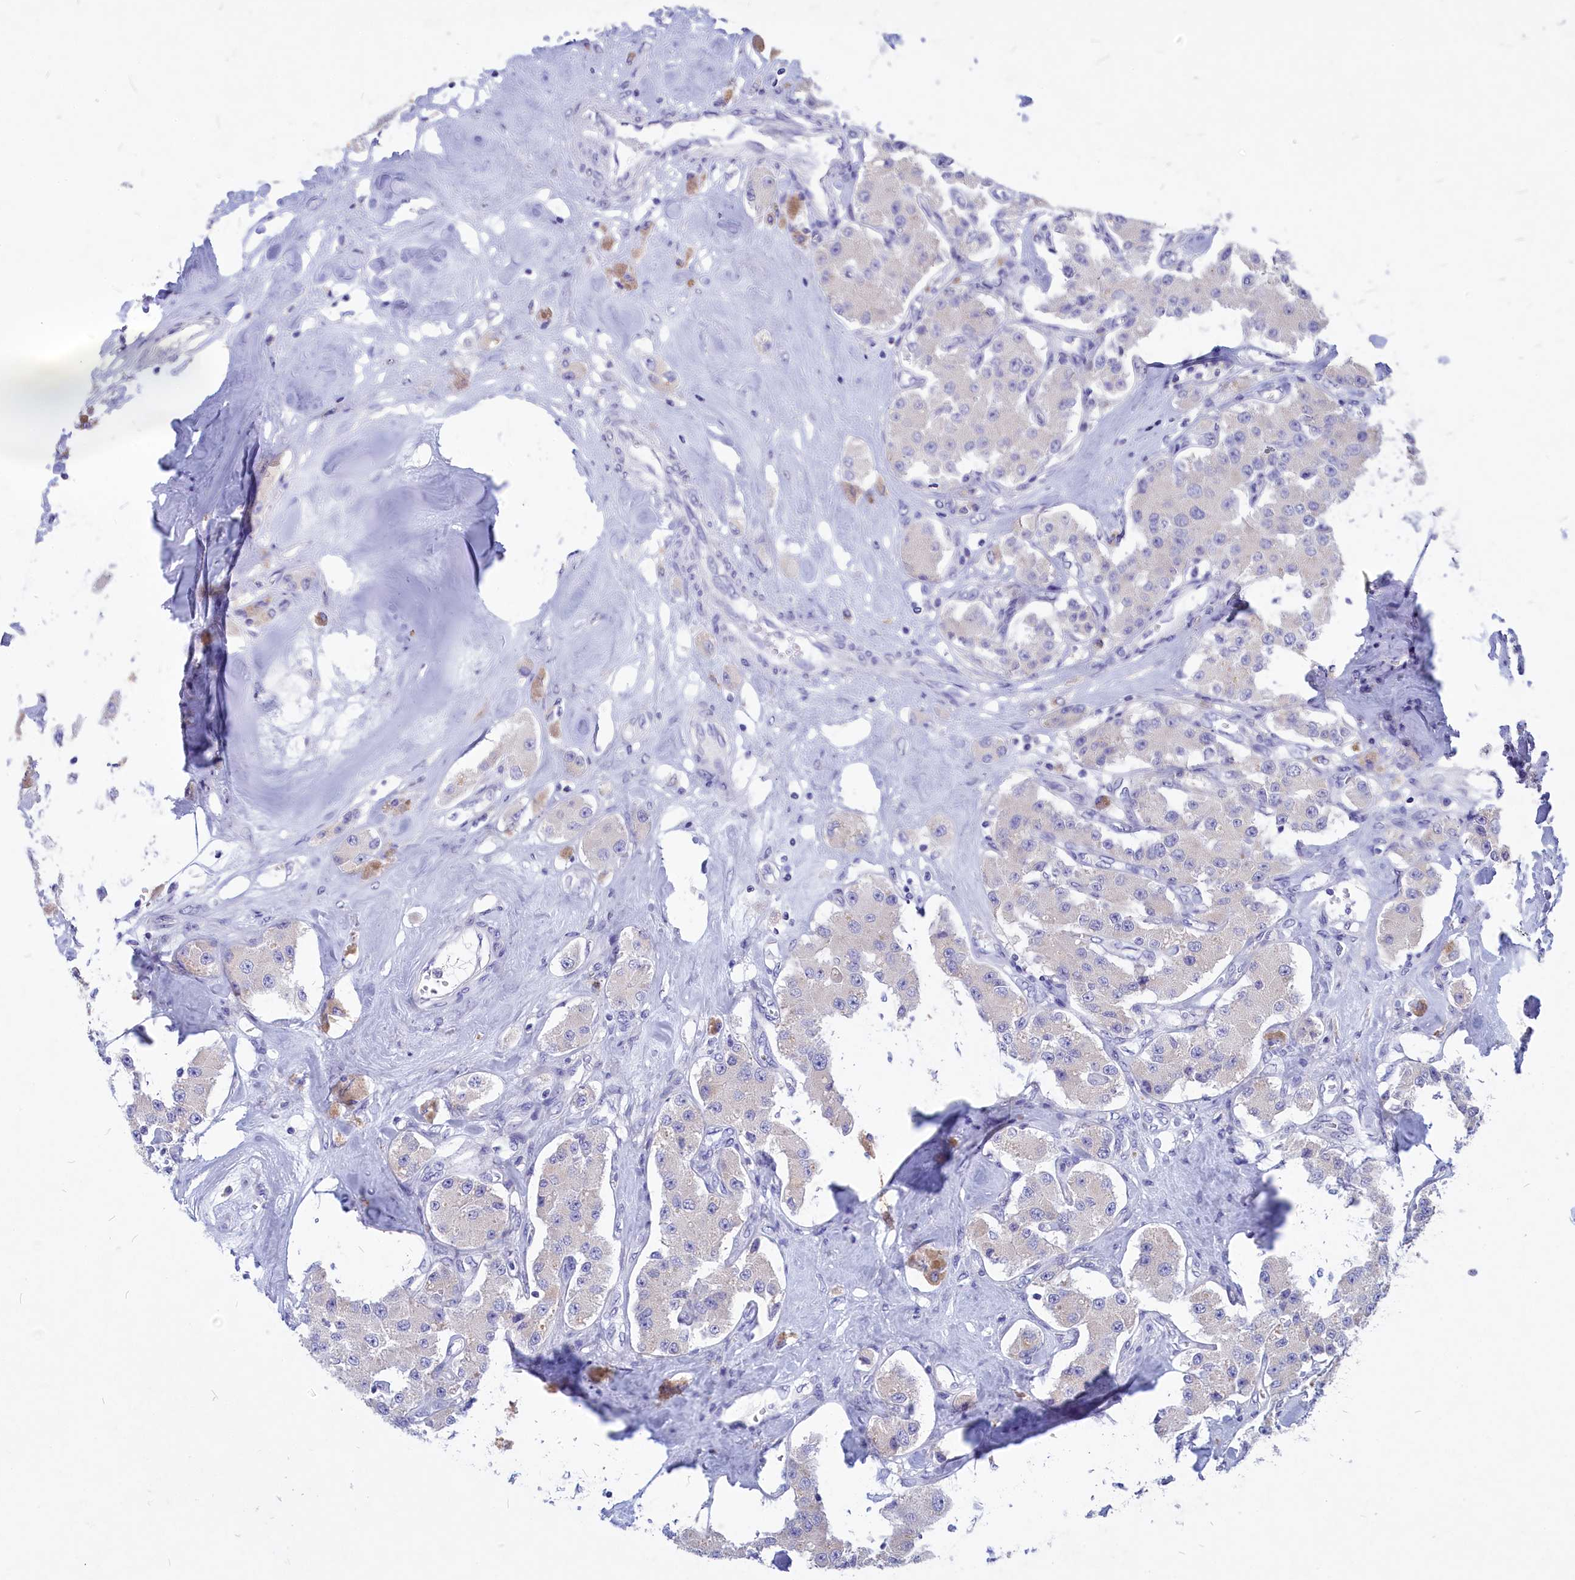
{"staining": {"intensity": "negative", "quantity": "none", "location": "none"}, "tissue": "carcinoid", "cell_type": "Tumor cells", "image_type": "cancer", "snomed": [{"axis": "morphology", "description": "Carcinoid, malignant, NOS"}, {"axis": "topography", "description": "Pancreas"}], "caption": "High magnification brightfield microscopy of carcinoid stained with DAB (brown) and counterstained with hematoxylin (blue): tumor cells show no significant staining. (Immunohistochemistry (ihc), brightfield microscopy, high magnification).", "gene": "DEFB119", "patient": {"sex": "male", "age": 41}}